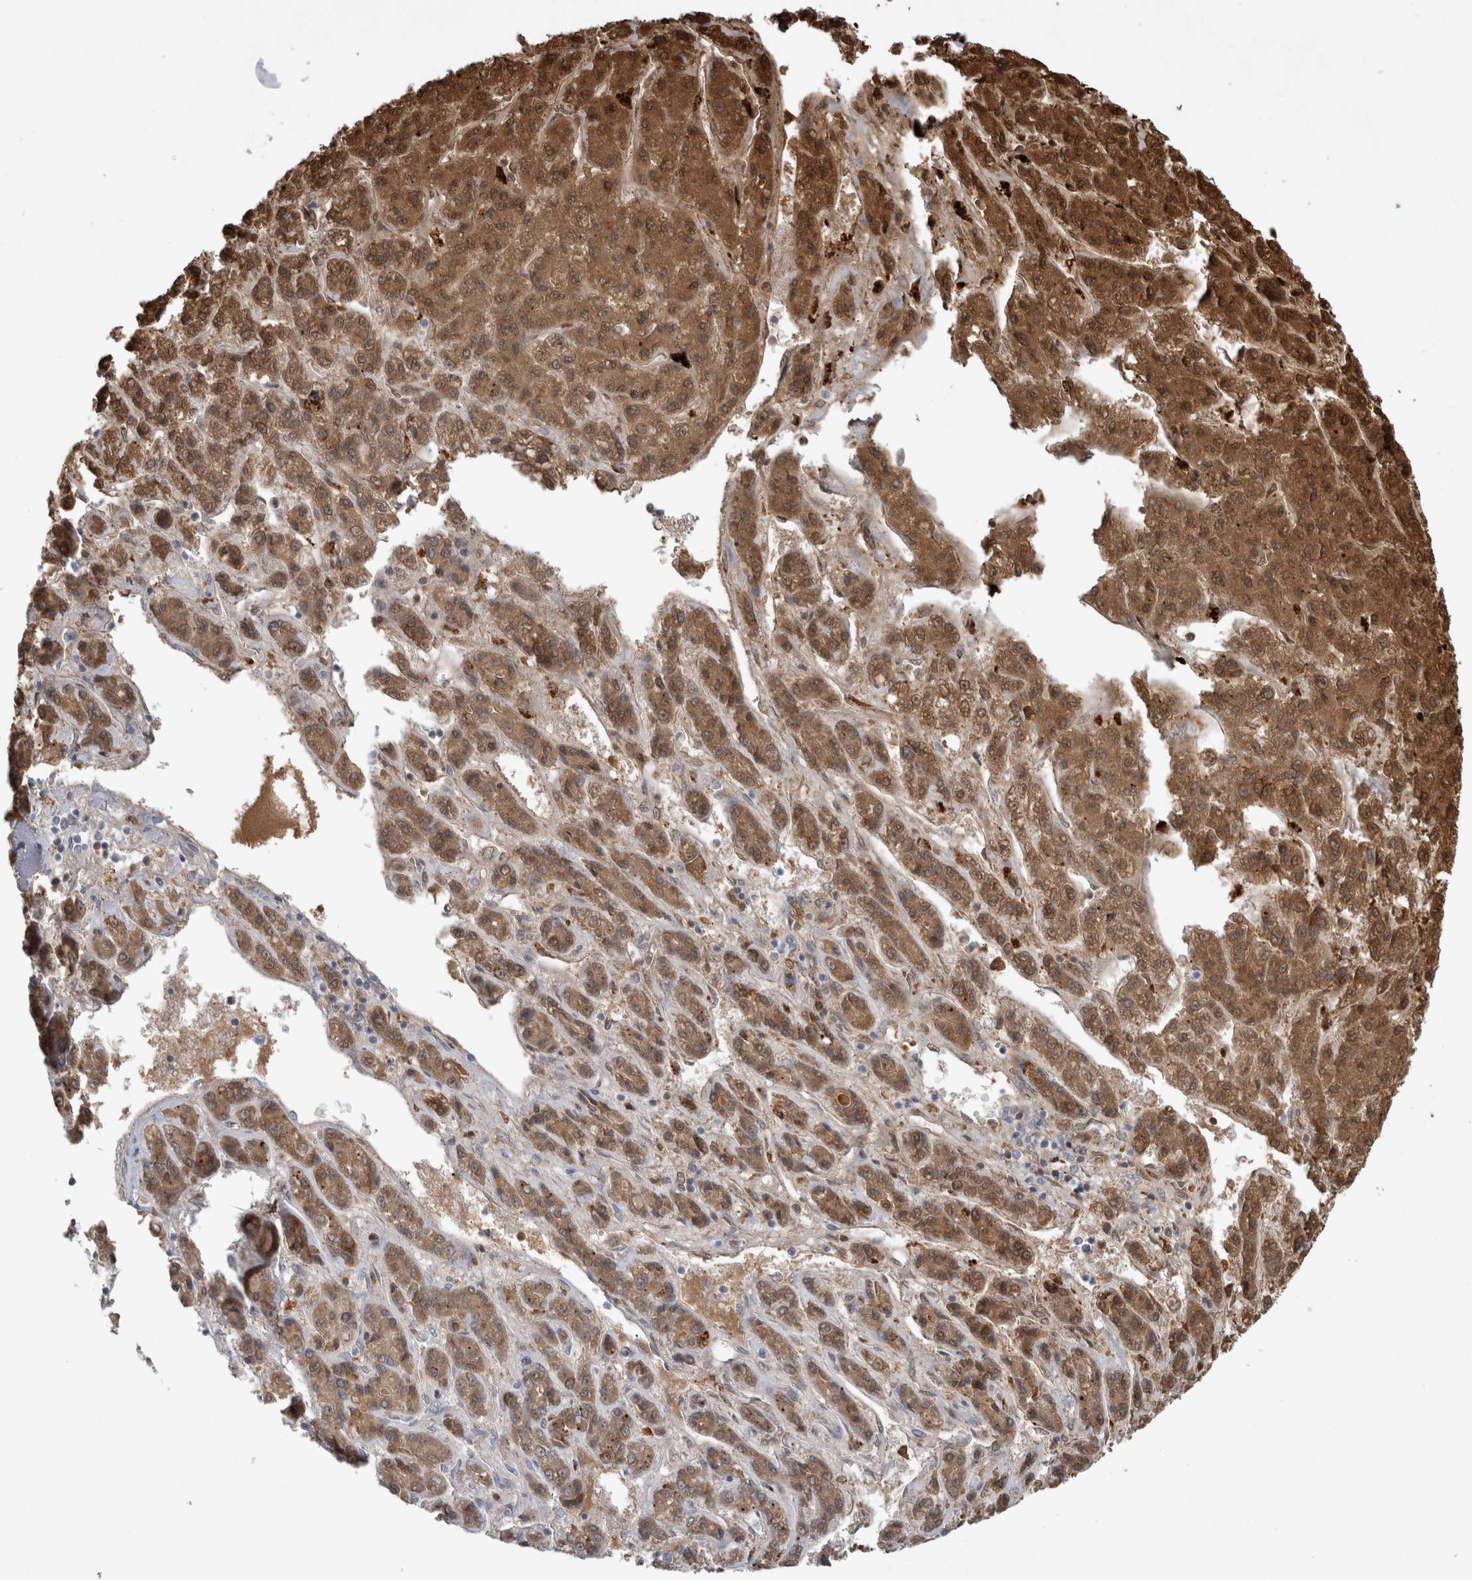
{"staining": {"intensity": "strong", "quantity": "25%-75%", "location": "cytoplasmic/membranous"}, "tissue": "liver cancer", "cell_type": "Tumor cells", "image_type": "cancer", "snomed": [{"axis": "morphology", "description": "Carcinoma, Hepatocellular, NOS"}, {"axis": "topography", "description": "Liver"}], "caption": "Liver cancer (hepatocellular carcinoma) stained with DAB (3,3'-diaminobenzidine) immunohistochemistry displays high levels of strong cytoplasmic/membranous expression in approximately 25%-75% of tumor cells. The protein is stained brown, and the nuclei are stained in blue (DAB IHC with brightfield microscopy, high magnification).", "gene": "GATM", "patient": {"sex": "male", "age": 70}}